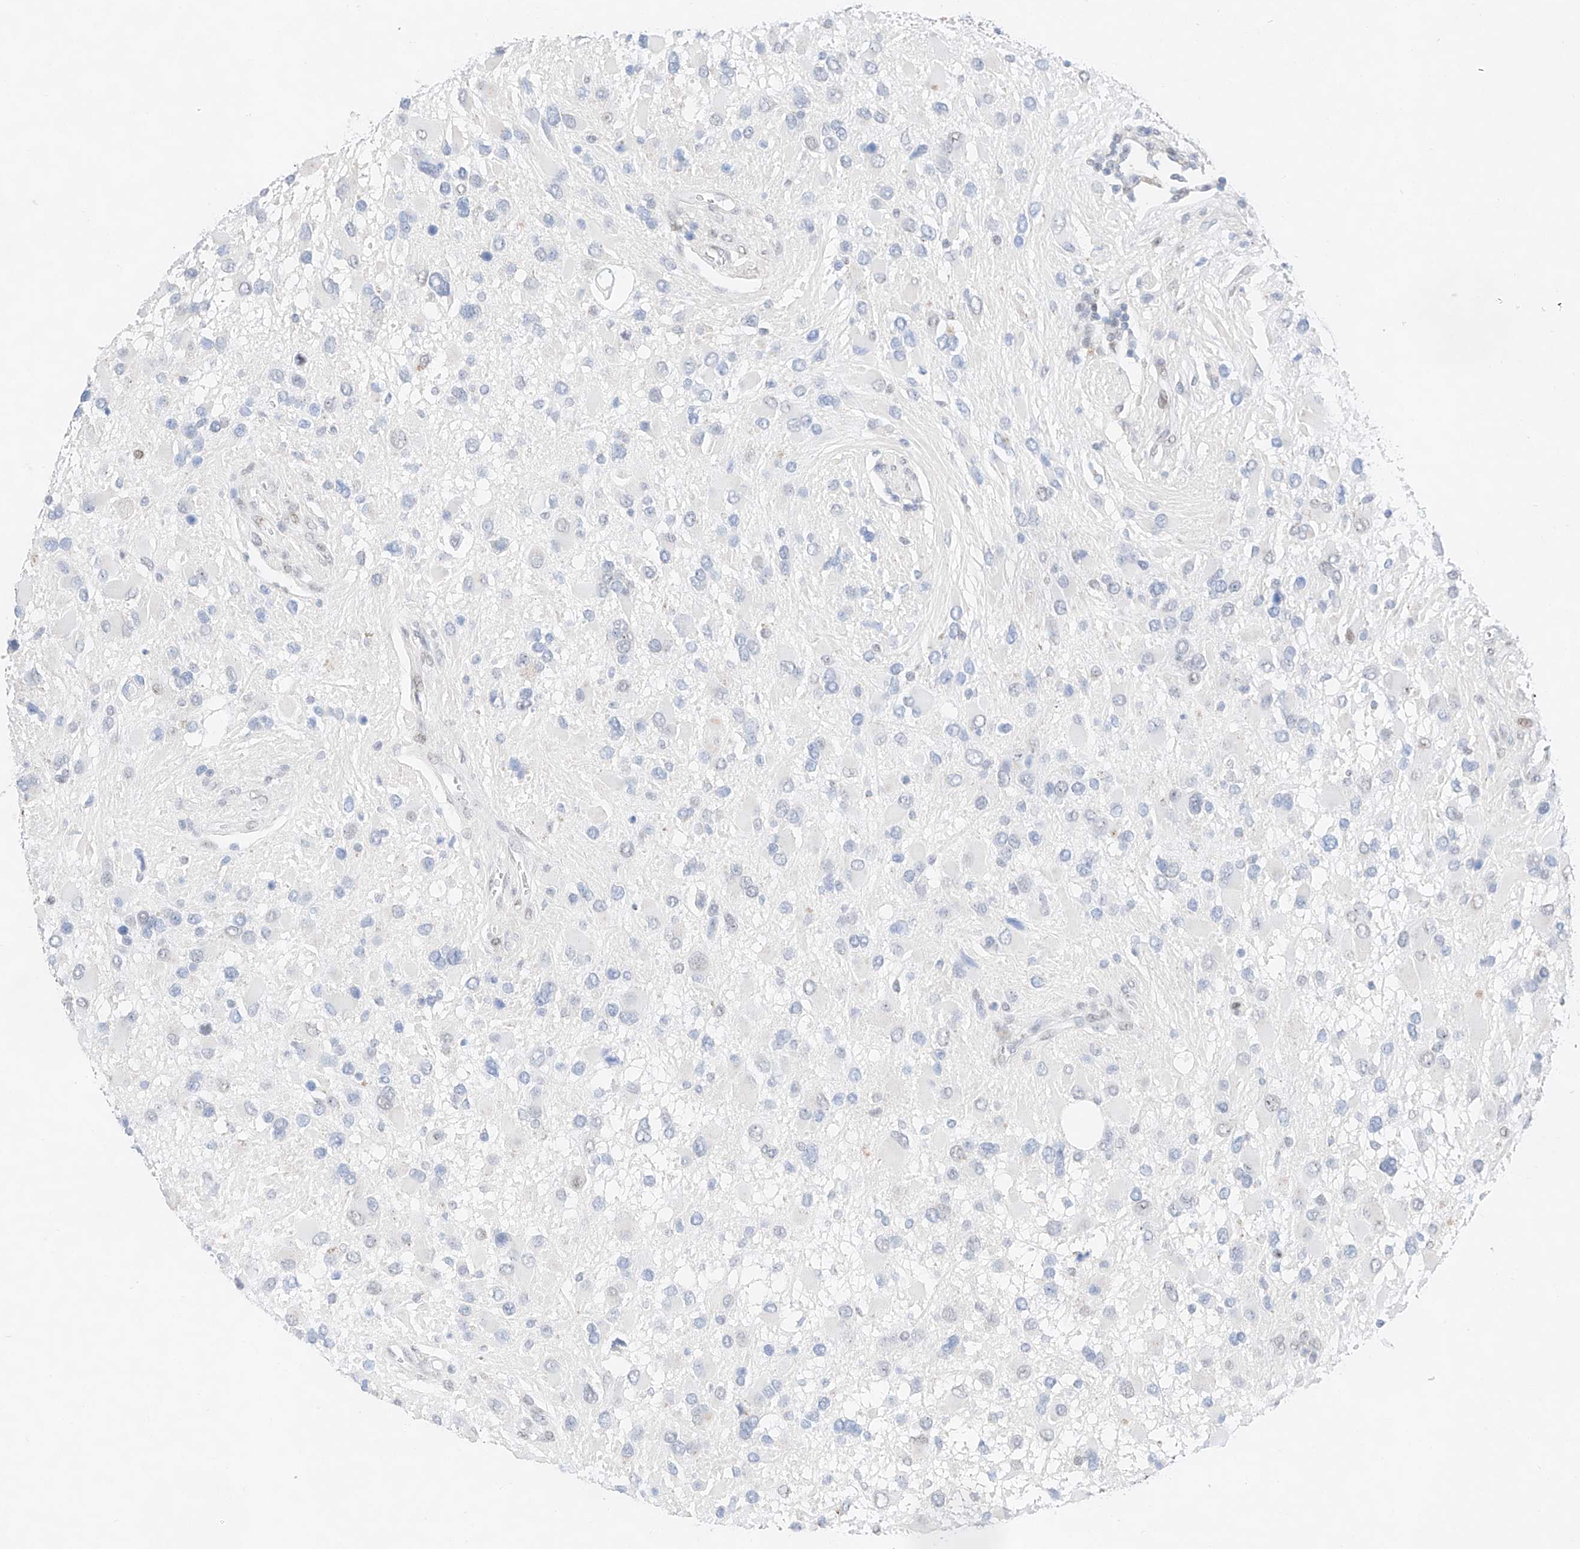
{"staining": {"intensity": "negative", "quantity": "none", "location": "none"}, "tissue": "glioma", "cell_type": "Tumor cells", "image_type": "cancer", "snomed": [{"axis": "morphology", "description": "Glioma, malignant, High grade"}, {"axis": "topography", "description": "Brain"}], "caption": "An immunohistochemistry (IHC) image of glioma is shown. There is no staining in tumor cells of glioma. (Brightfield microscopy of DAB immunohistochemistry (IHC) at high magnification).", "gene": "NT5C3B", "patient": {"sex": "male", "age": 53}}